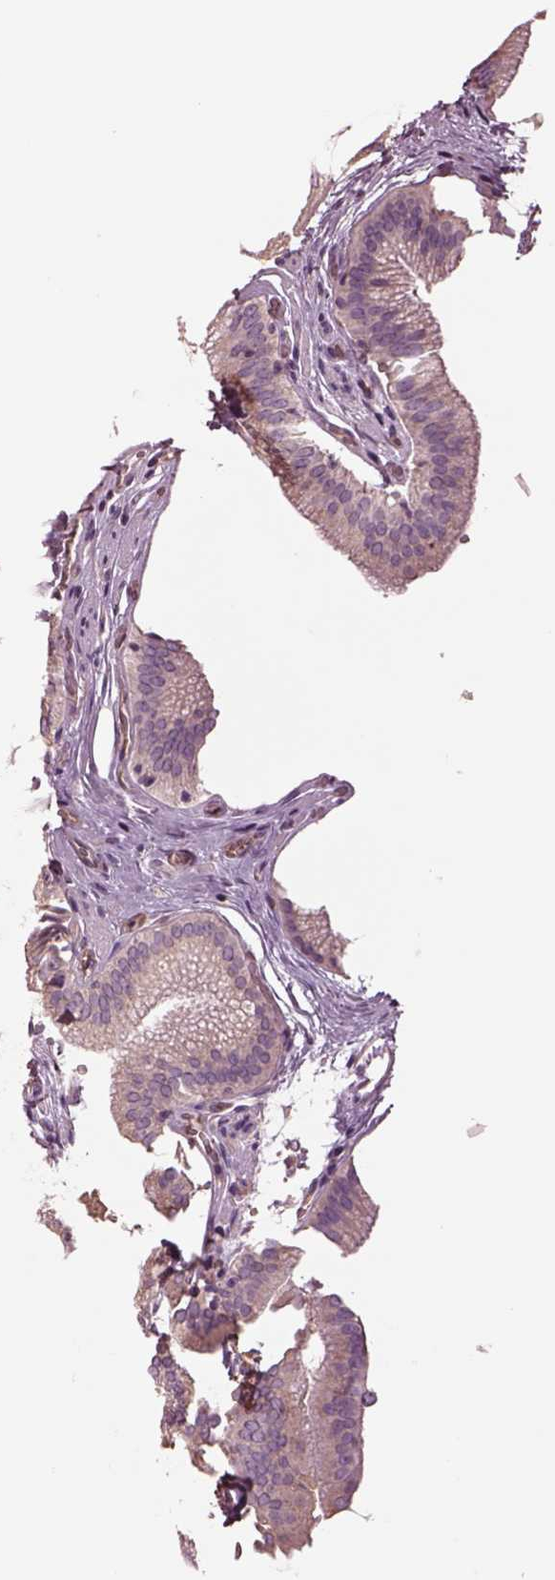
{"staining": {"intensity": "negative", "quantity": "none", "location": "none"}, "tissue": "gallbladder", "cell_type": "Glandular cells", "image_type": "normal", "snomed": [{"axis": "morphology", "description": "Normal tissue, NOS"}, {"axis": "topography", "description": "Gallbladder"}, {"axis": "topography", "description": "Peripheral nerve tissue"}], "caption": "Immunohistochemistry micrograph of unremarkable human gallbladder stained for a protein (brown), which displays no staining in glandular cells. The staining was performed using DAB (3,3'-diaminobenzidine) to visualize the protein expression in brown, while the nuclei were stained in blue with hematoxylin (Magnification: 20x).", "gene": "HTR1B", "patient": {"sex": "male", "age": 17}}